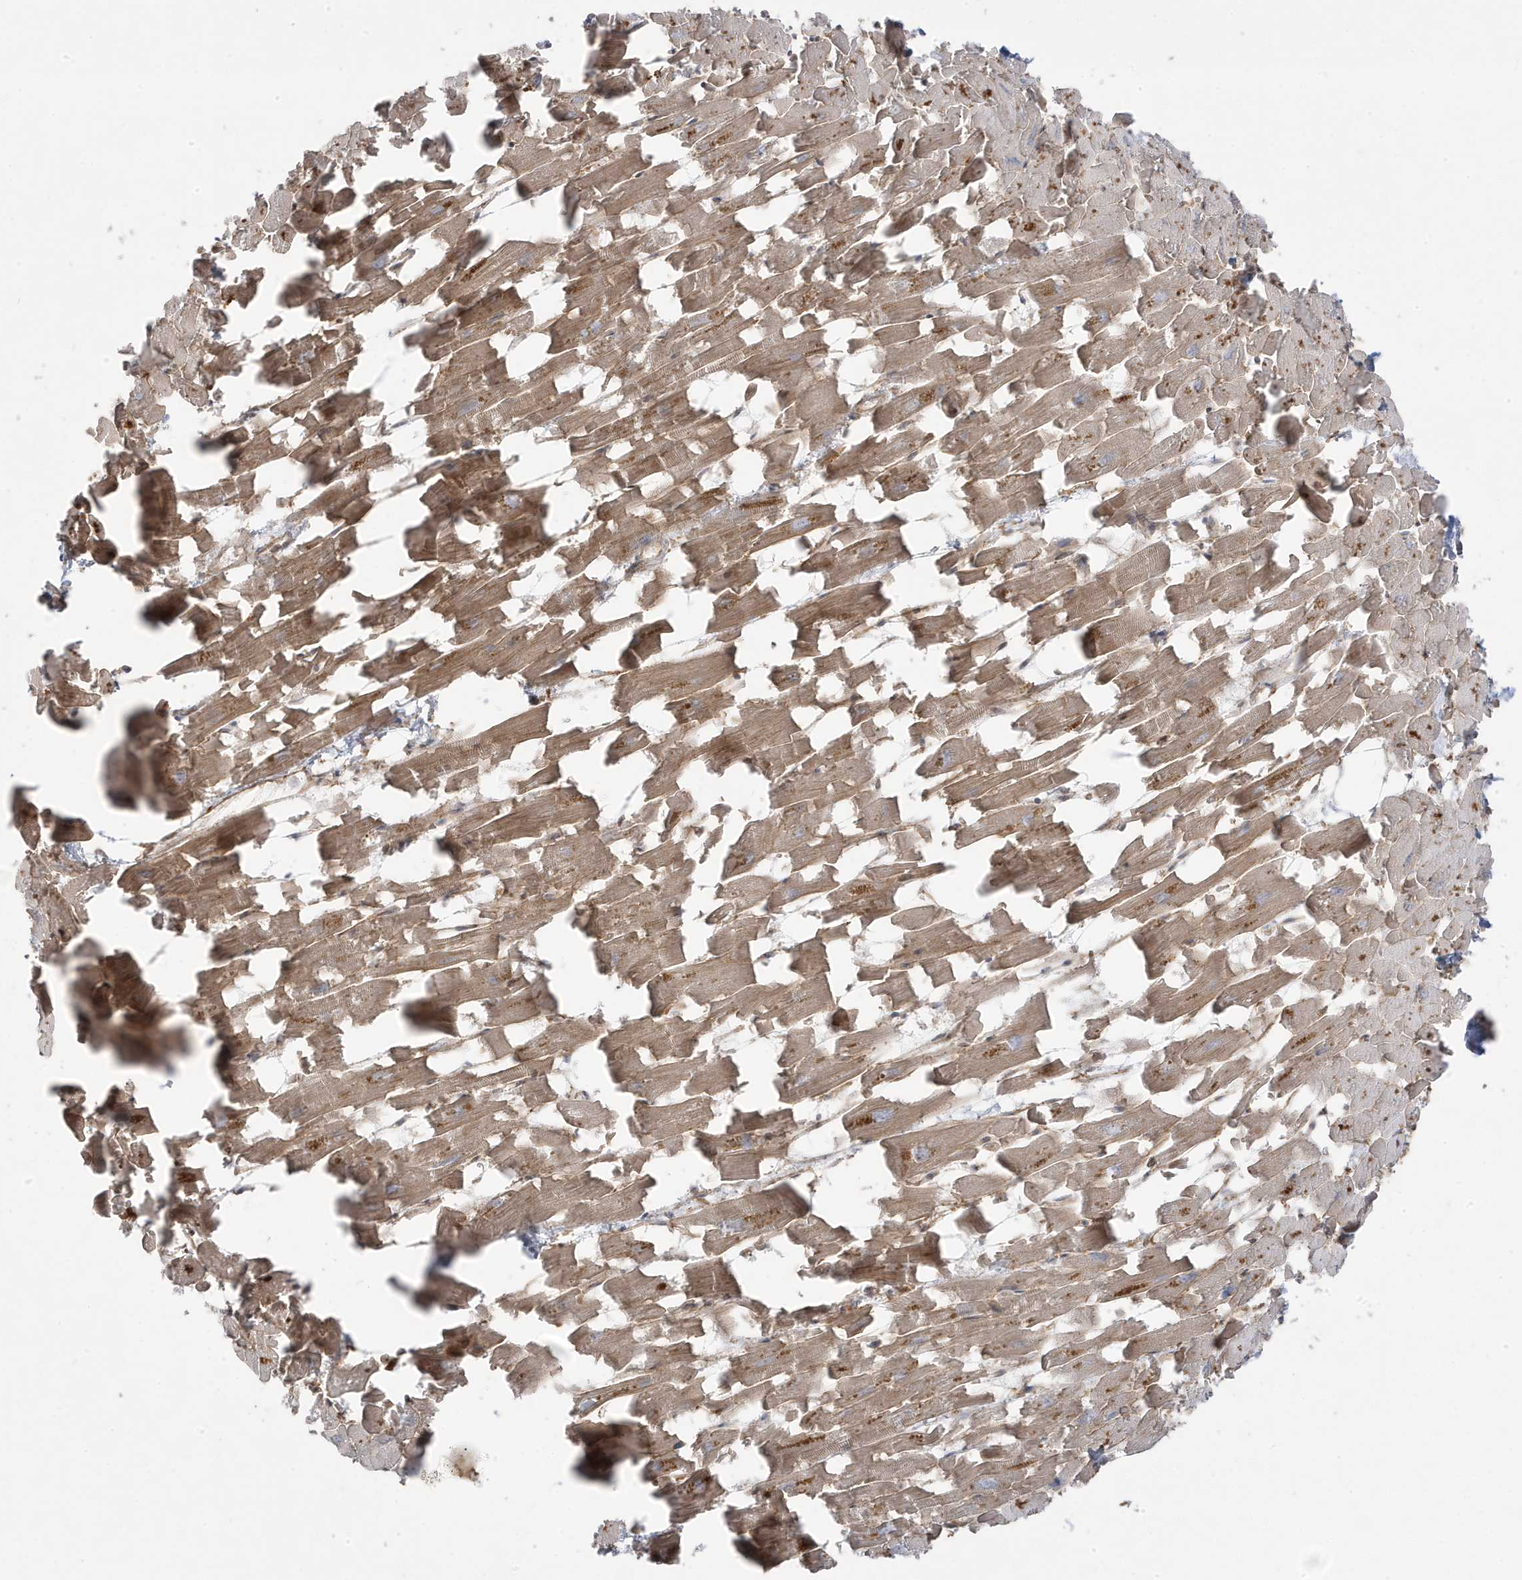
{"staining": {"intensity": "moderate", "quantity": ">75%", "location": "cytoplasmic/membranous"}, "tissue": "heart muscle", "cell_type": "Cardiomyocytes", "image_type": "normal", "snomed": [{"axis": "morphology", "description": "Normal tissue, NOS"}, {"axis": "topography", "description": "Heart"}], "caption": "A photomicrograph of human heart muscle stained for a protein shows moderate cytoplasmic/membranous brown staining in cardiomyocytes. Using DAB (brown) and hematoxylin (blue) stains, captured at high magnification using brightfield microscopy.", "gene": "DNAJC12", "patient": {"sex": "female", "age": 64}}